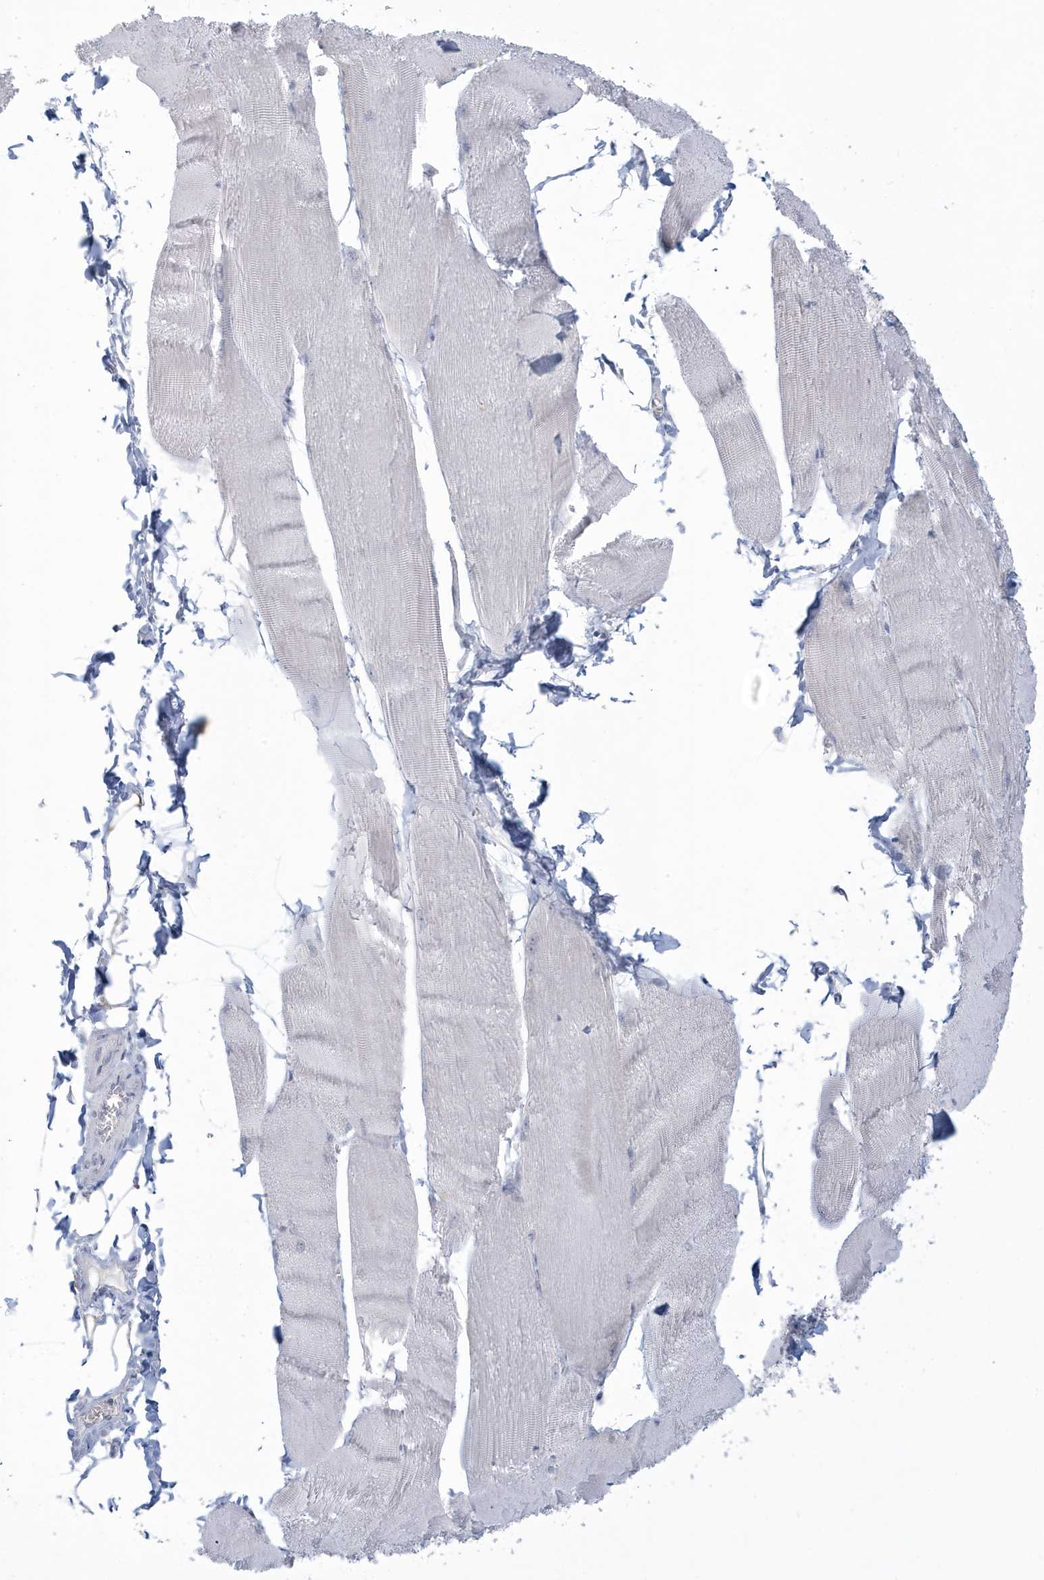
{"staining": {"intensity": "negative", "quantity": "none", "location": "none"}, "tissue": "skeletal muscle", "cell_type": "Myocytes", "image_type": "normal", "snomed": [{"axis": "morphology", "description": "Normal tissue, NOS"}, {"axis": "morphology", "description": "Basal cell carcinoma"}, {"axis": "topography", "description": "Skeletal muscle"}], "caption": "DAB (3,3'-diaminobenzidine) immunohistochemical staining of normal skeletal muscle demonstrates no significant staining in myocytes. (DAB (3,3'-diaminobenzidine) immunohistochemistry, high magnification).", "gene": "HERC6", "patient": {"sex": "female", "age": 64}}